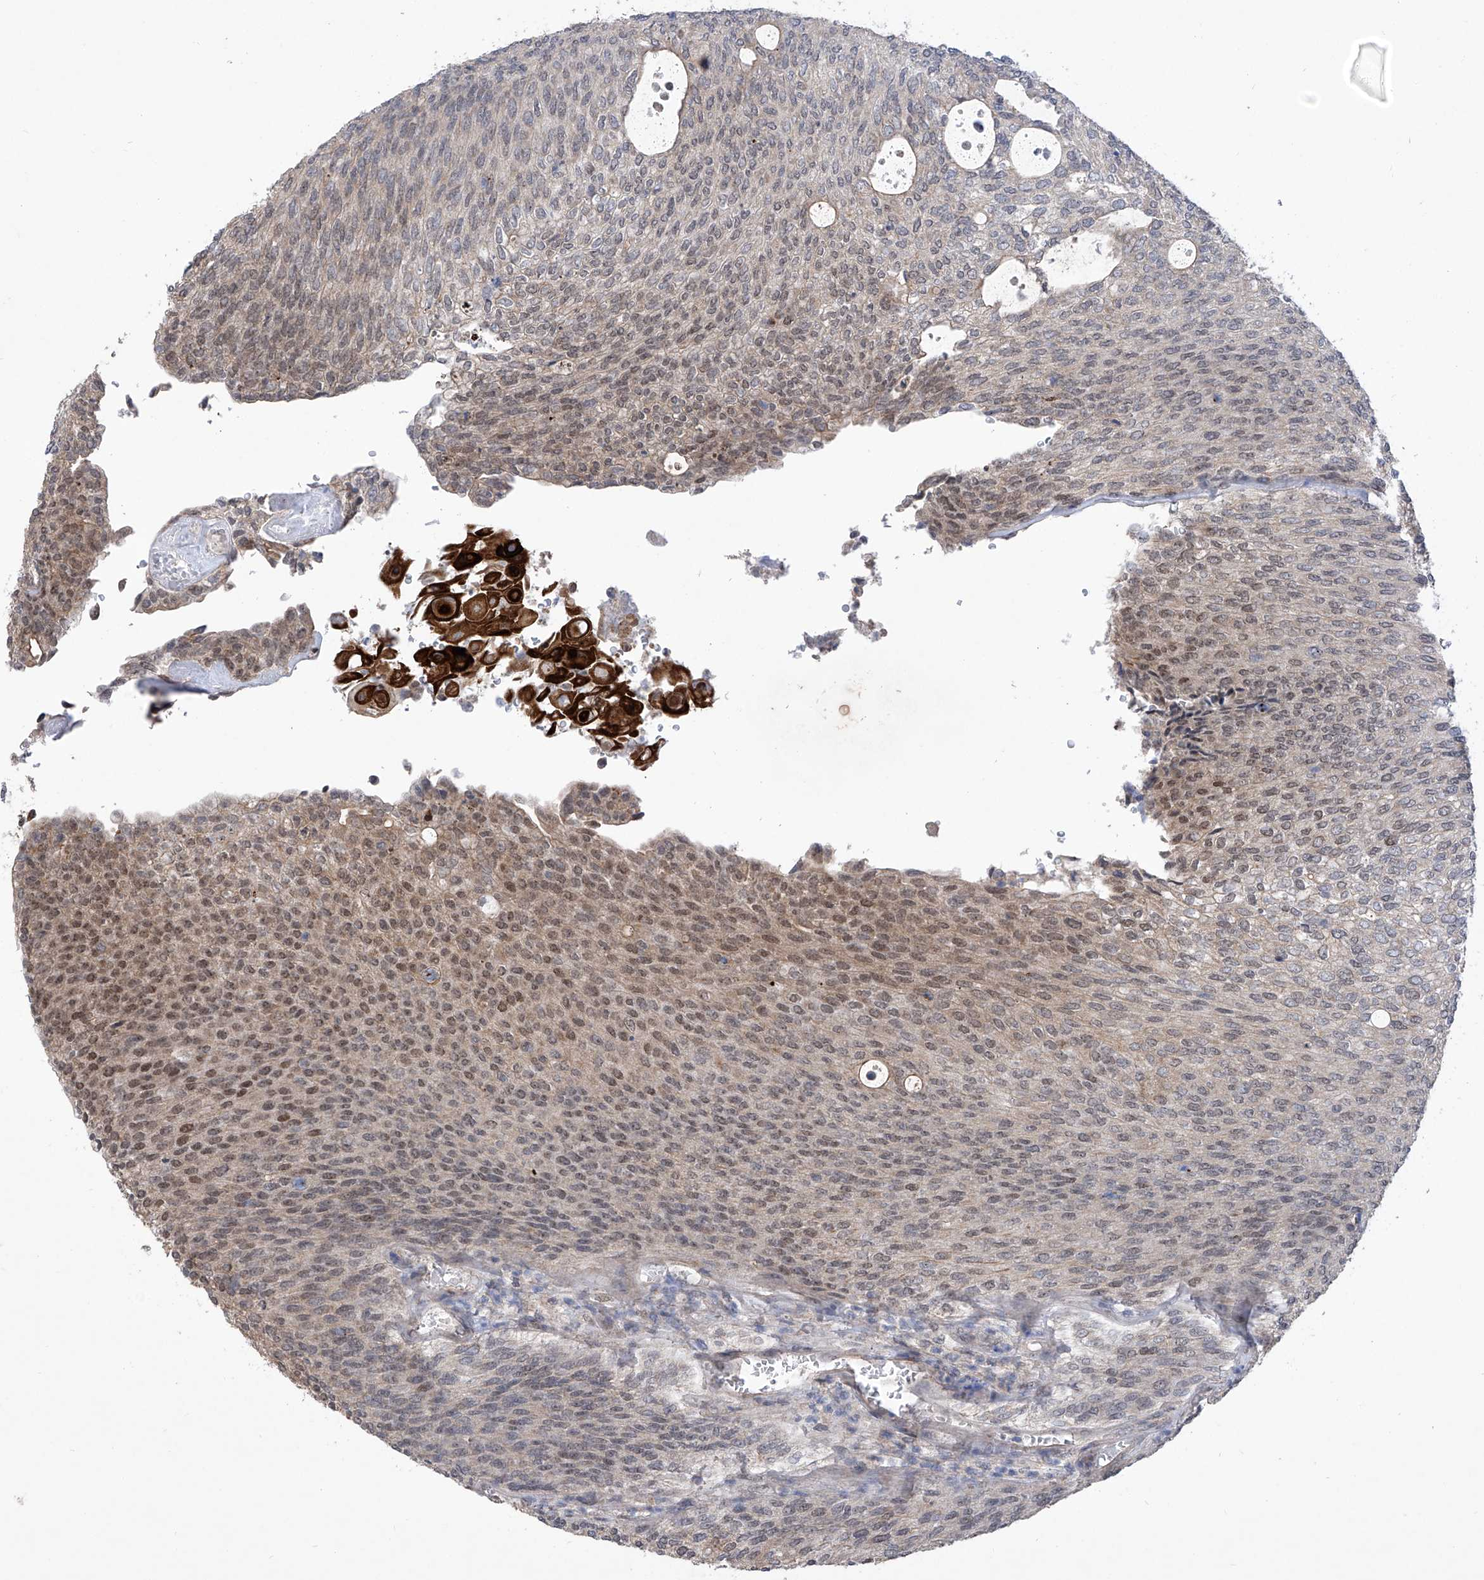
{"staining": {"intensity": "moderate", "quantity": "<25%", "location": "nuclear"}, "tissue": "urothelial cancer", "cell_type": "Tumor cells", "image_type": "cancer", "snomed": [{"axis": "morphology", "description": "Urothelial carcinoma, Low grade"}, {"axis": "topography", "description": "Urinary bladder"}], "caption": "Moderate nuclear protein positivity is seen in about <25% of tumor cells in urothelial cancer.", "gene": "KIFC2", "patient": {"sex": "female", "age": 79}}